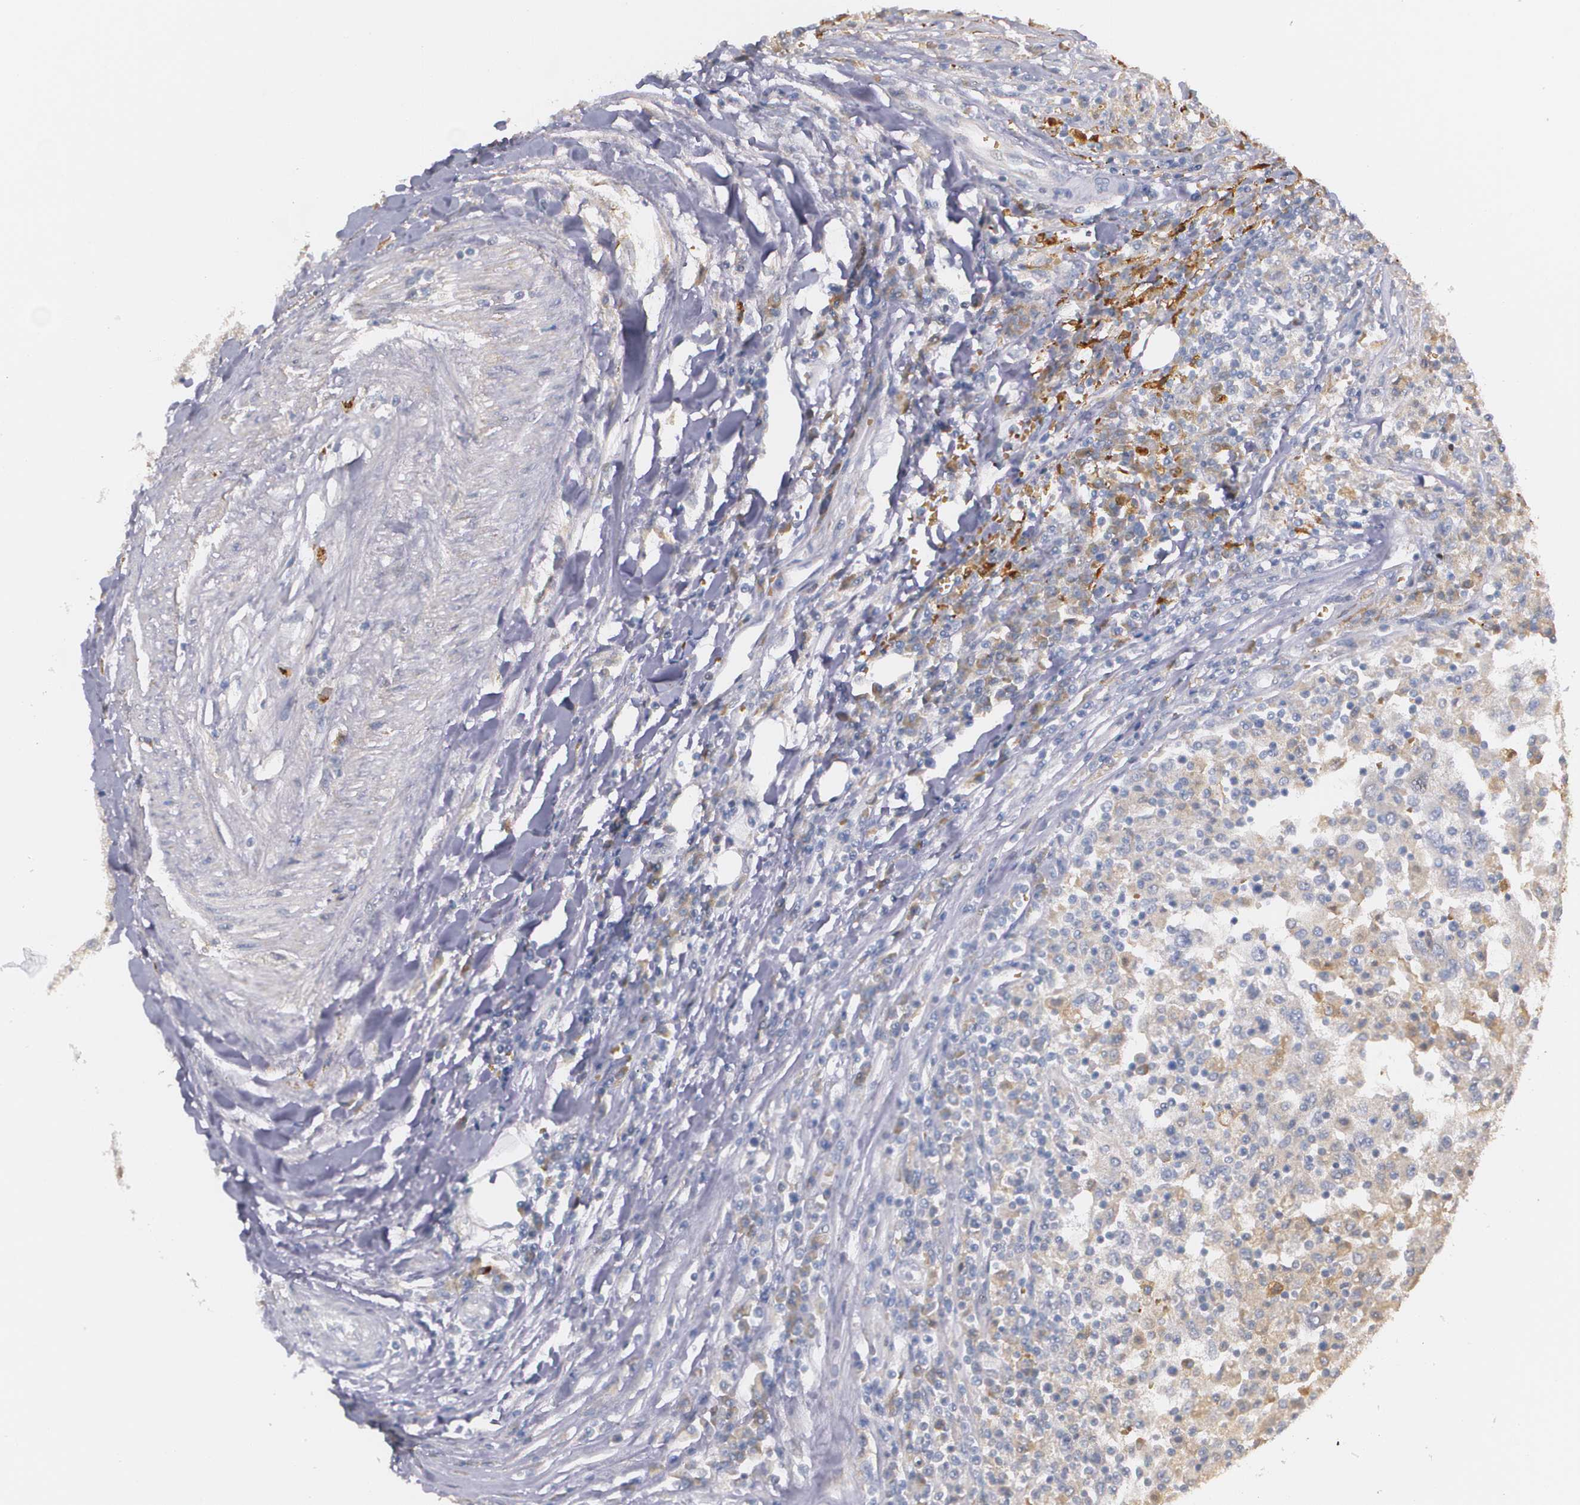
{"staining": {"intensity": "moderate", "quantity": "25%-75%", "location": "cytoplasmic/membranous"}, "tissue": "renal cancer", "cell_type": "Tumor cells", "image_type": "cancer", "snomed": [{"axis": "morphology", "description": "Normal tissue, NOS"}, {"axis": "morphology", "description": "Adenocarcinoma, NOS"}, {"axis": "topography", "description": "Kidney"}], "caption": "Renal cancer stained with immunohistochemistry (IHC) exhibits moderate cytoplasmic/membranous expression in approximately 25%-75% of tumor cells.", "gene": "AMBP", "patient": {"sex": "male", "age": 71}}